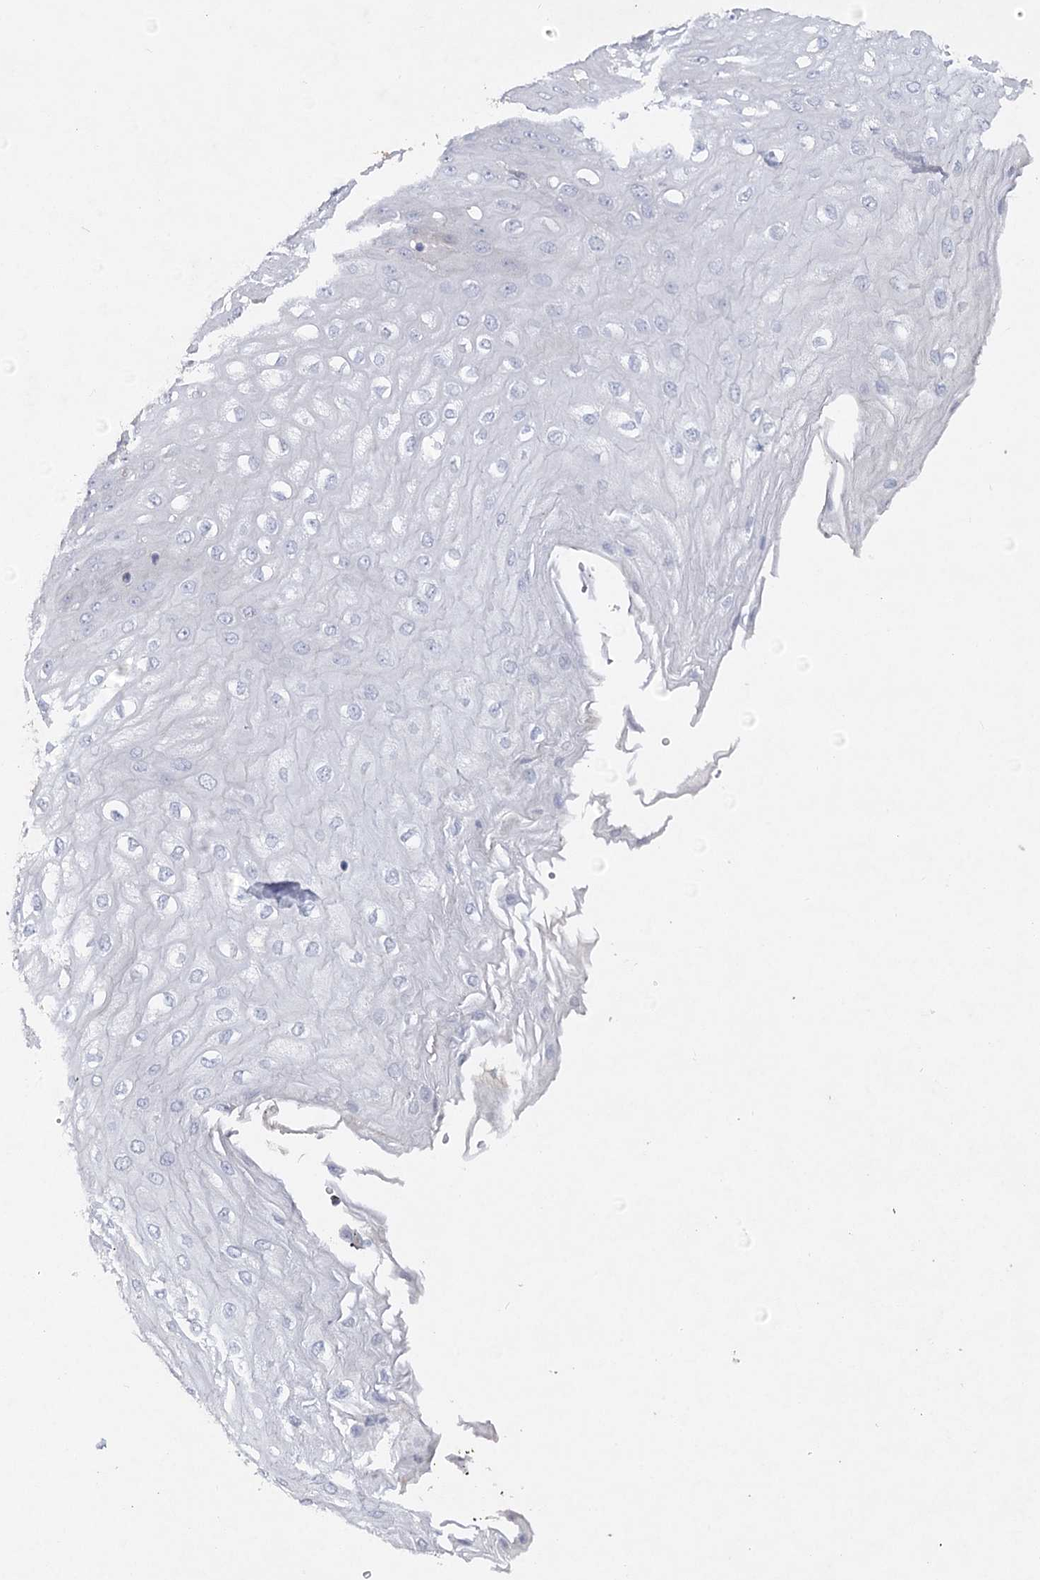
{"staining": {"intensity": "negative", "quantity": "none", "location": "none"}, "tissue": "esophagus", "cell_type": "Squamous epithelial cells", "image_type": "normal", "snomed": [{"axis": "morphology", "description": "Normal tissue, NOS"}, {"axis": "topography", "description": "Esophagus"}], "caption": "IHC image of normal esophagus stained for a protein (brown), which shows no expression in squamous epithelial cells. (Immunohistochemistry (ihc), brightfield microscopy, high magnification).", "gene": "MAP3K13", "patient": {"sex": "male", "age": 60}}